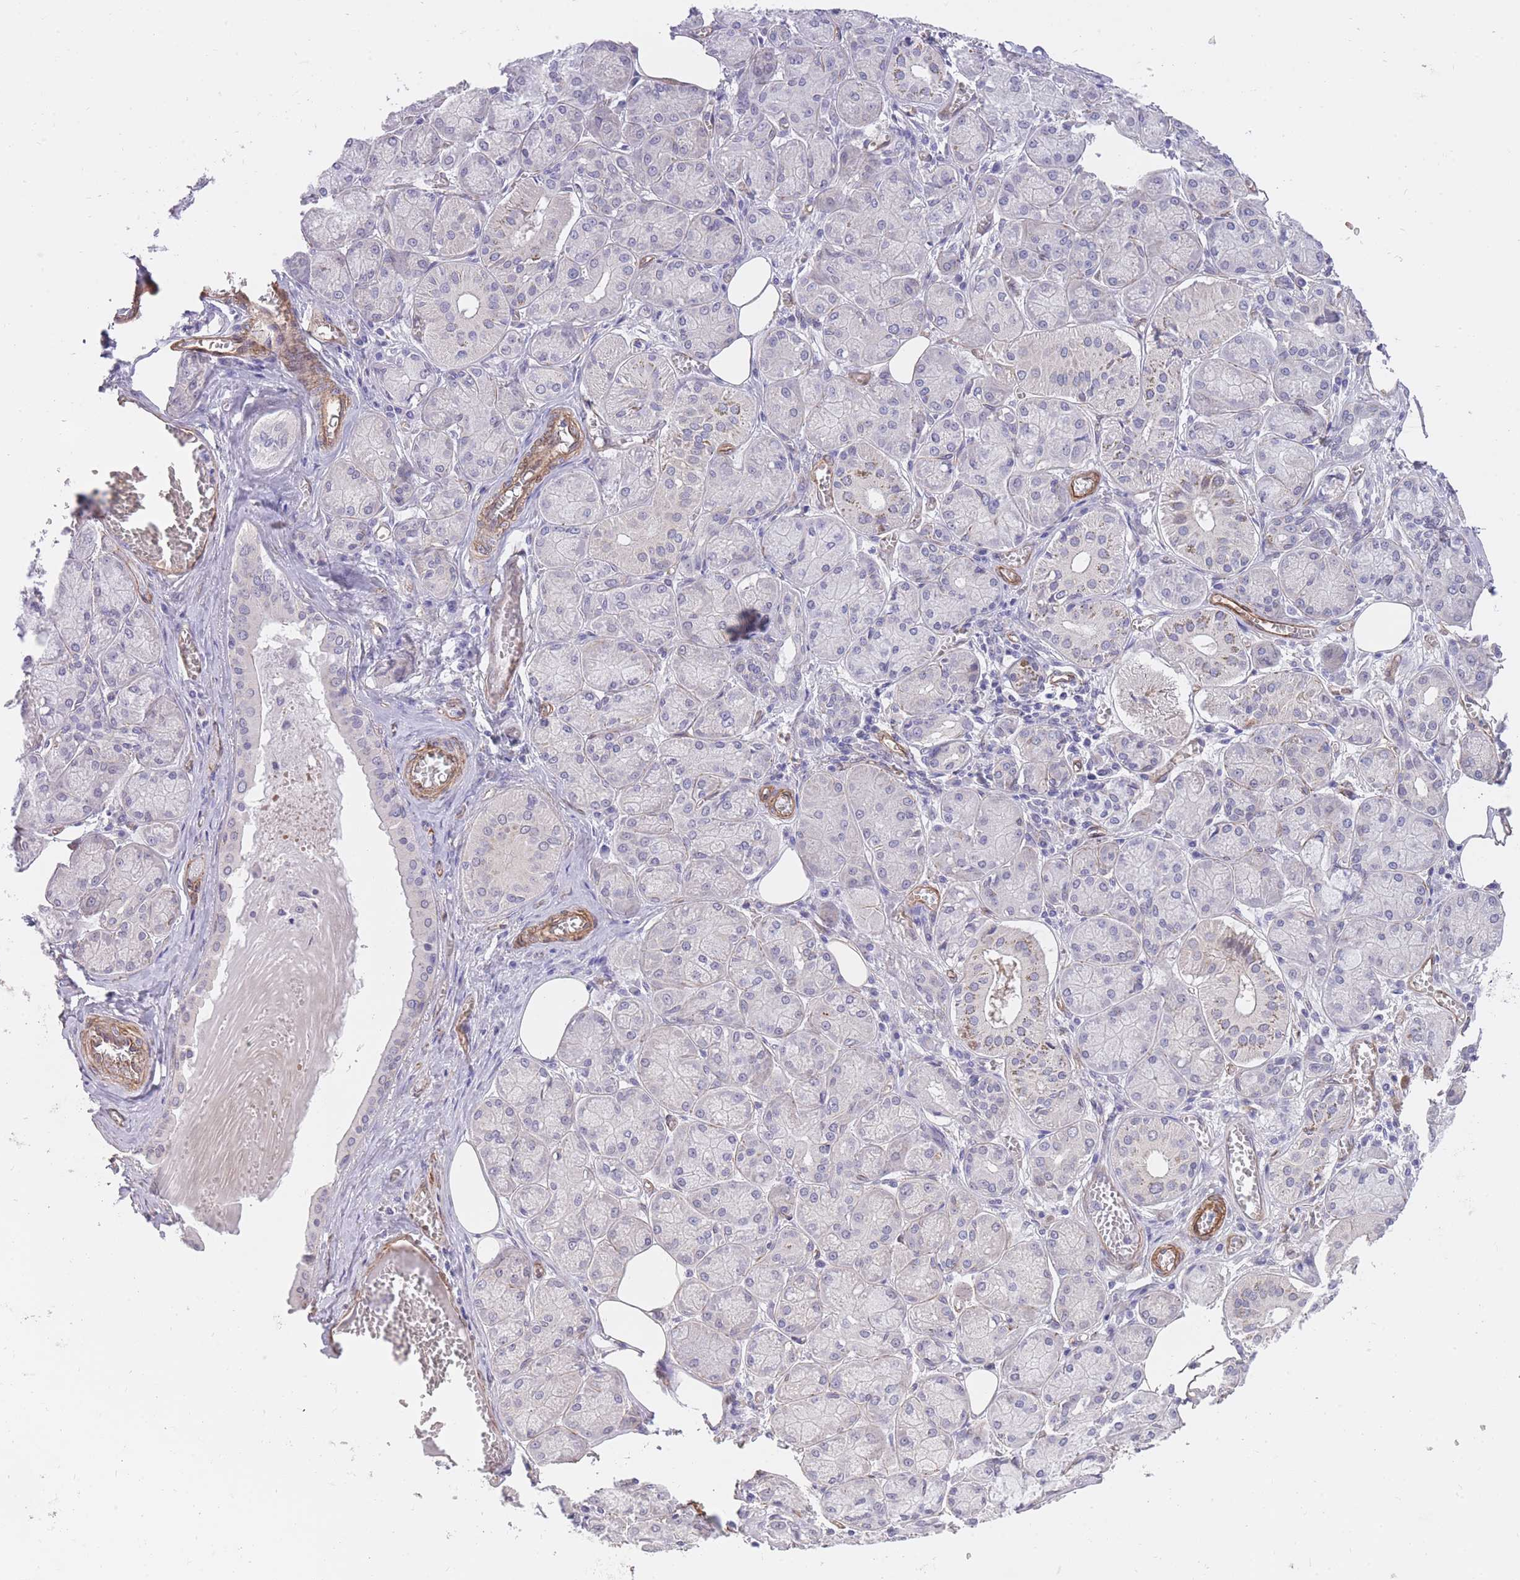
{"staining": {"intensity": "weak", "quantity": "<25%", "location": "cytoplasmic/membranous"}, "tissue": "salivary gland", "cell_type": "Glandular cells", "image_type": "normal", "snomed": [{"axis": "morphology", "description": "Normal tissue, NOS"}, {"axis": "topography", "description": "Salivary gland"}], "caption": "Immunohistochemistry of normal human salivary gland reveals no expression in glandular cells.", "gene": "QTRT1", "patient": {"sex": "male", "age": 74}}